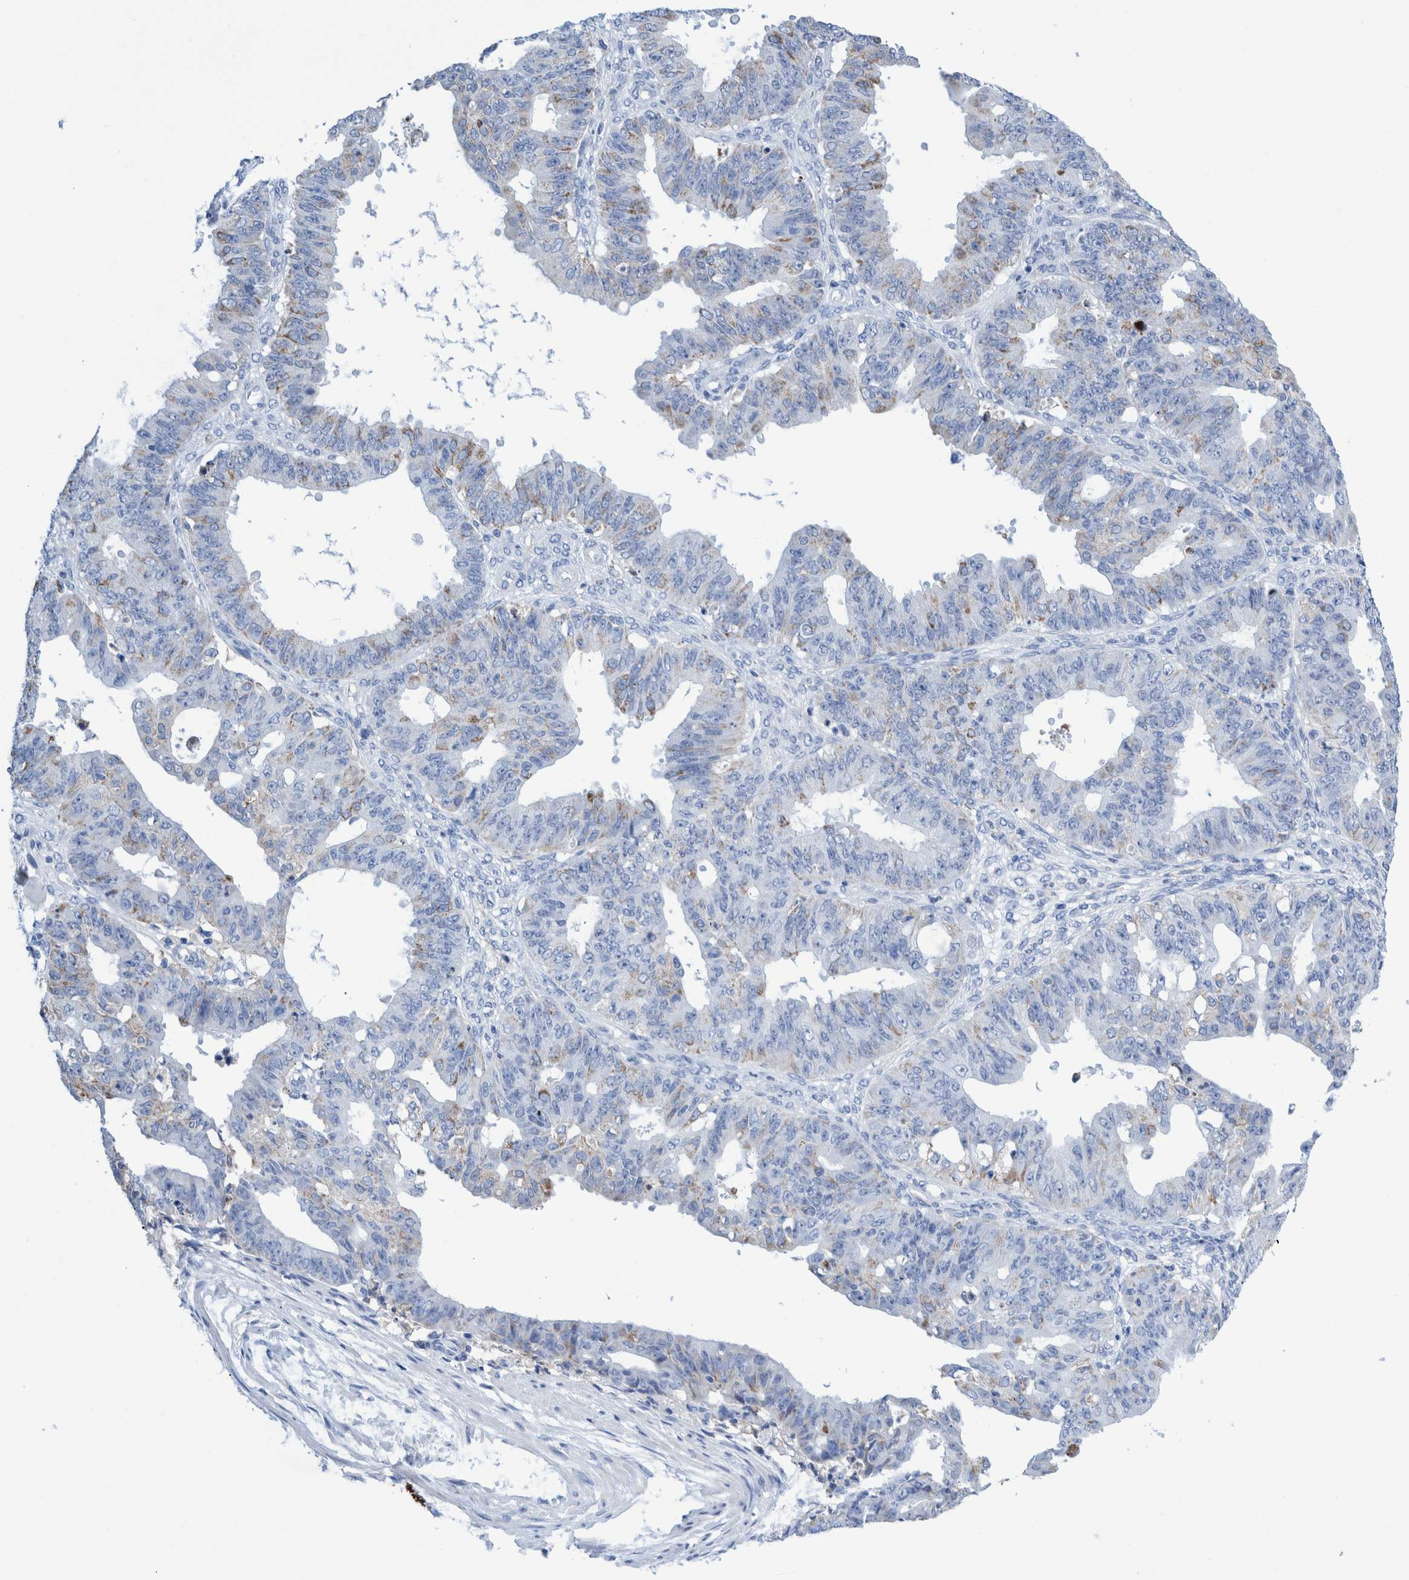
{"staining": {"intensity": "negative", "quantity": "none", "location": "none"}, "tissue": "ovarian cancer", "cell_type": "Tumor cells", "image_type": "cancer", "snomed": [{"axis": "morphology", "description": "Carcinoma, endometroid"}, {"axis": "topography", "description": "Ovary"}], "caption": "DAB (3,3'-diaminobenzidine) immunohistochemical staining of ovarian cancer (endometroid carcinoma) reveals no significant expression in tumor cells.", "gene": "KRT14", "patient": {"sex": "female", "age": 42}}